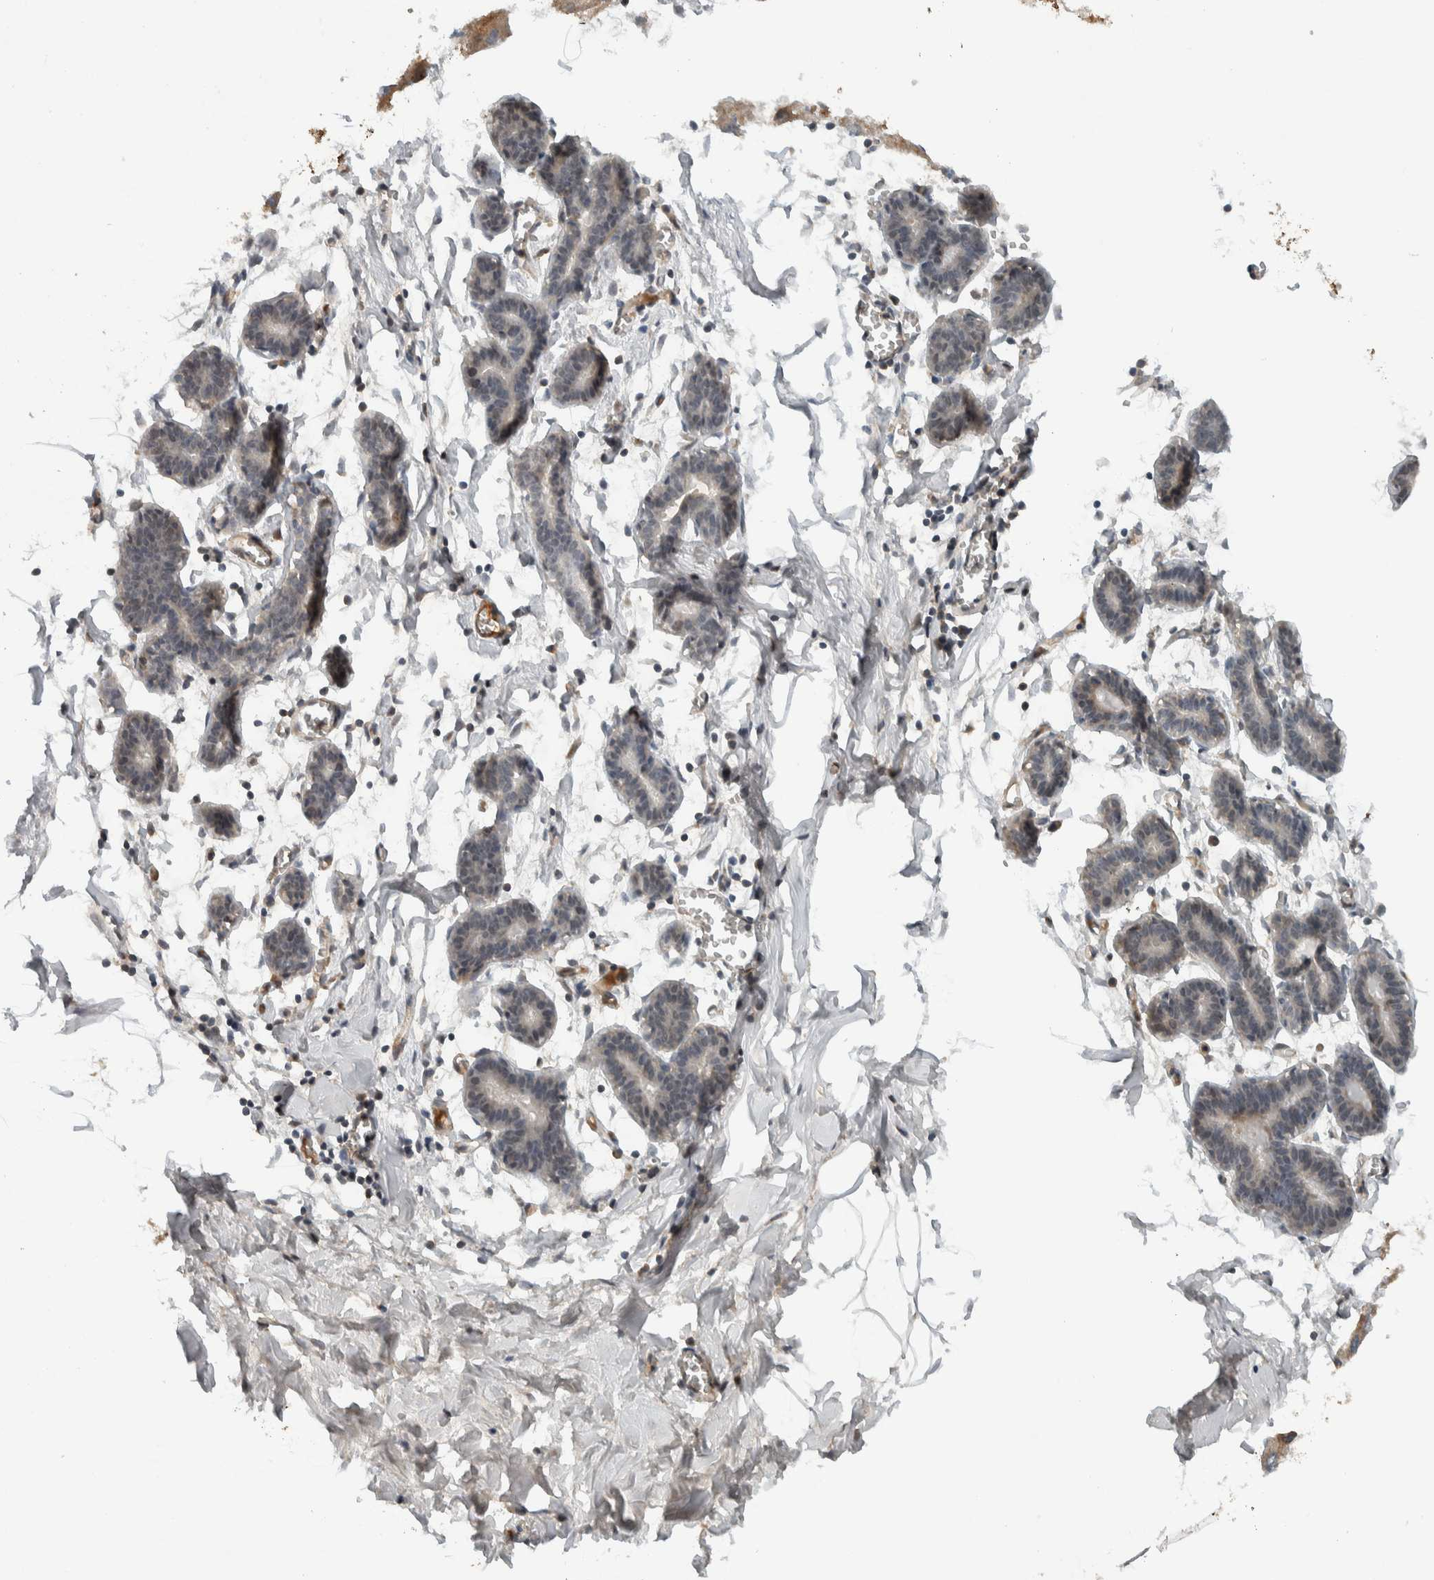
{"staining": {"intensity": "negative", "quantity": "none", "location": "none"}, "tissue": "breast", "cell_type": "Adipocytes", "image_type": "normal", "snomed": [{"axis": "morphology", "description": "Normal tissue, NOS"}, {"axis": "topography", "description": "Breast"}], "caption": "Immunohistochemistry (IHC) histopathology image of unremarkable breast: human breast stained with DAB displays no significant protein positivity in adipocytes.", "gene": "ARMC7", "patient": {"sex": "female", "age": 27}}